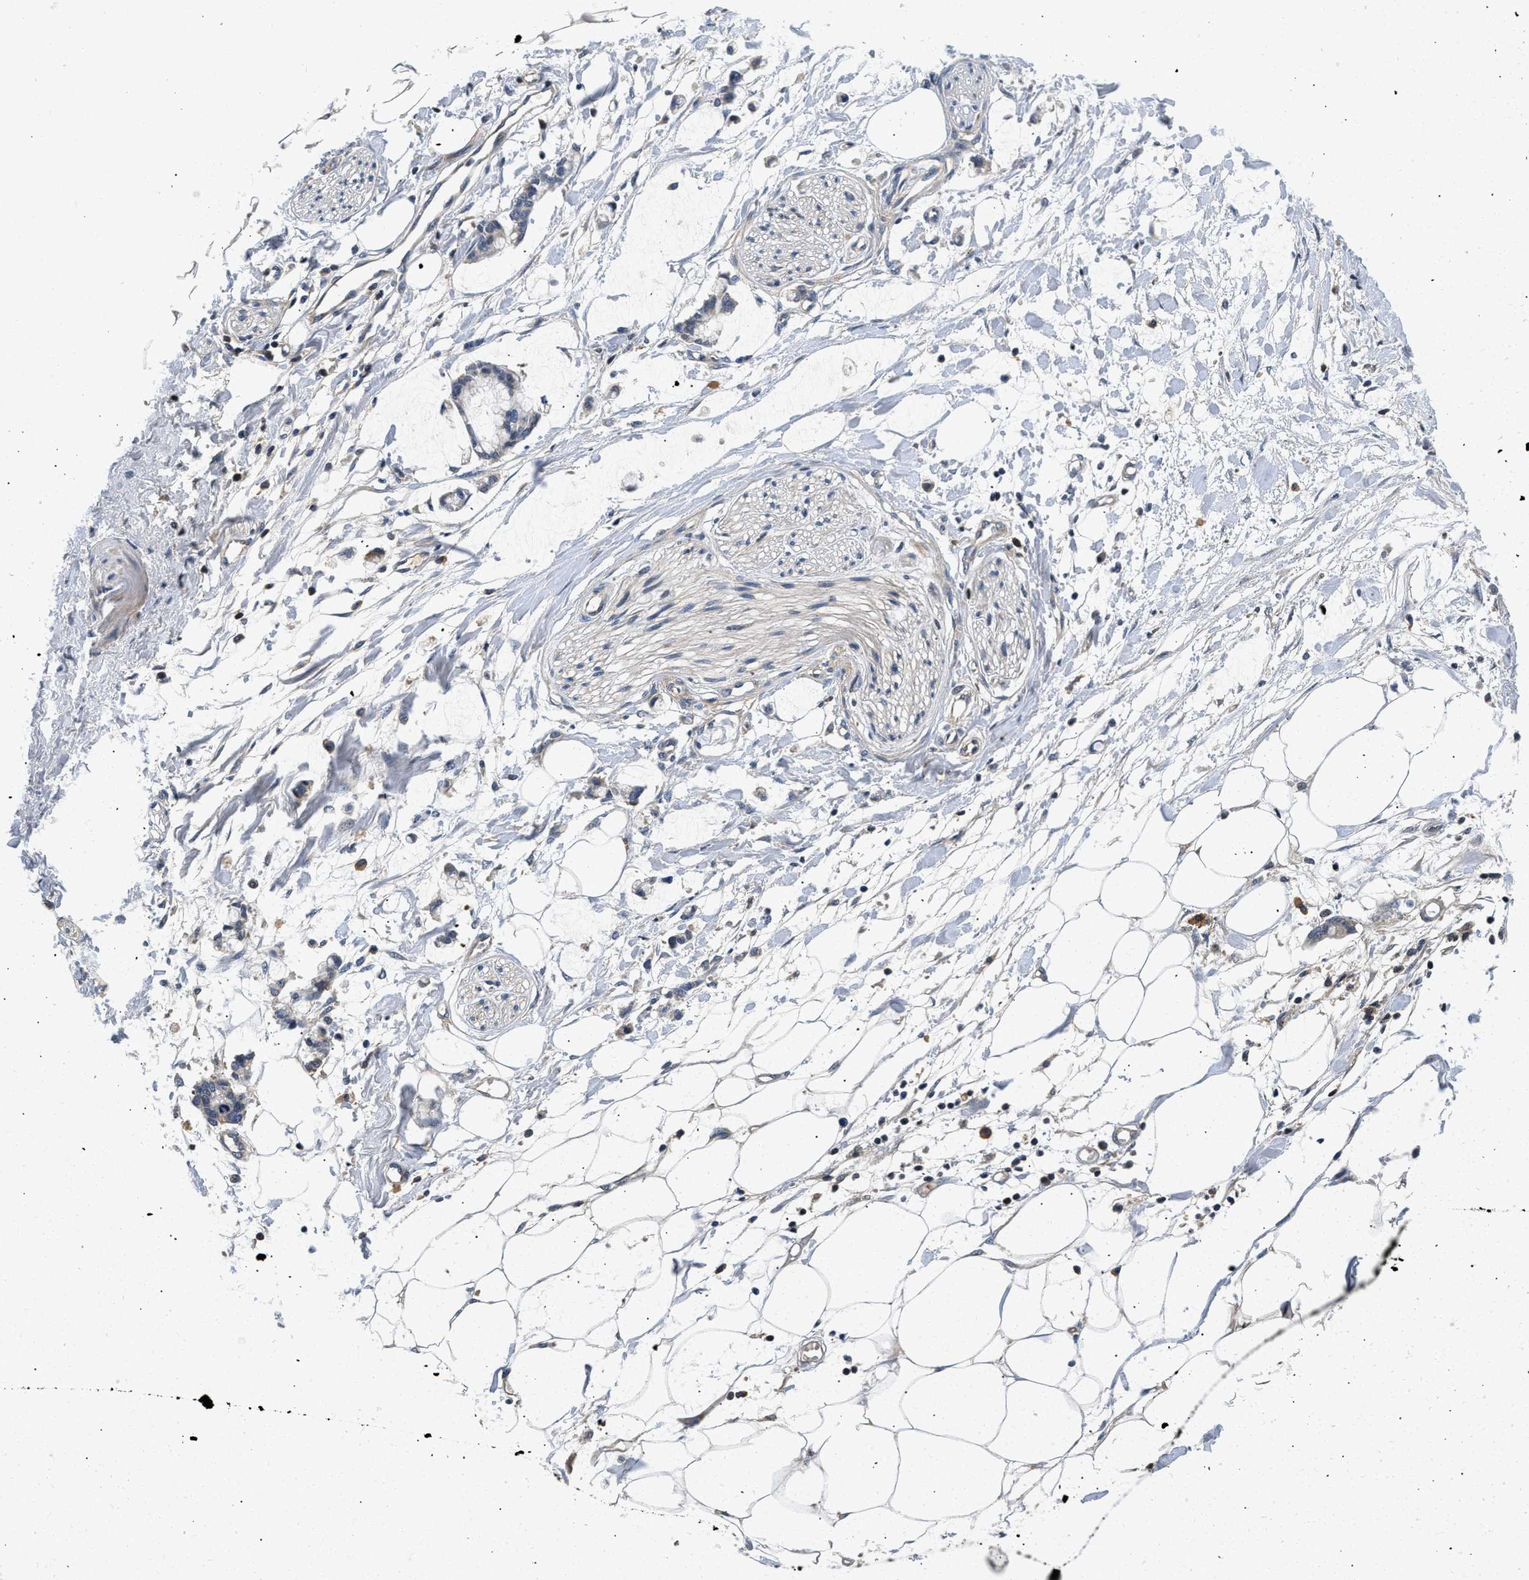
{"staining": {"intensity": "negative", "quantity": "none", "location": "none"}, "tissue": "adipose tissue", "cell_type": "Adipocytes", "image_type": "normal", "snomed": [{"axis": "morphology", "description": "Normal tissue, NOS"}, {"axis": "morphology", "description": "Adenocarcinoma, NOS"}, {"axis": "topography", "description": "Colon"}, {"axis": "topography", "description": "Peripheral nerve tissue"}], "caption": "Adipocytes are negative for brown protein staining in benign adipose tissue. (Immunohistochemistry, brightfield microscopy, high magnification).", "gene": "PDP1", "patient": {"sex": "male", "age": 14}}